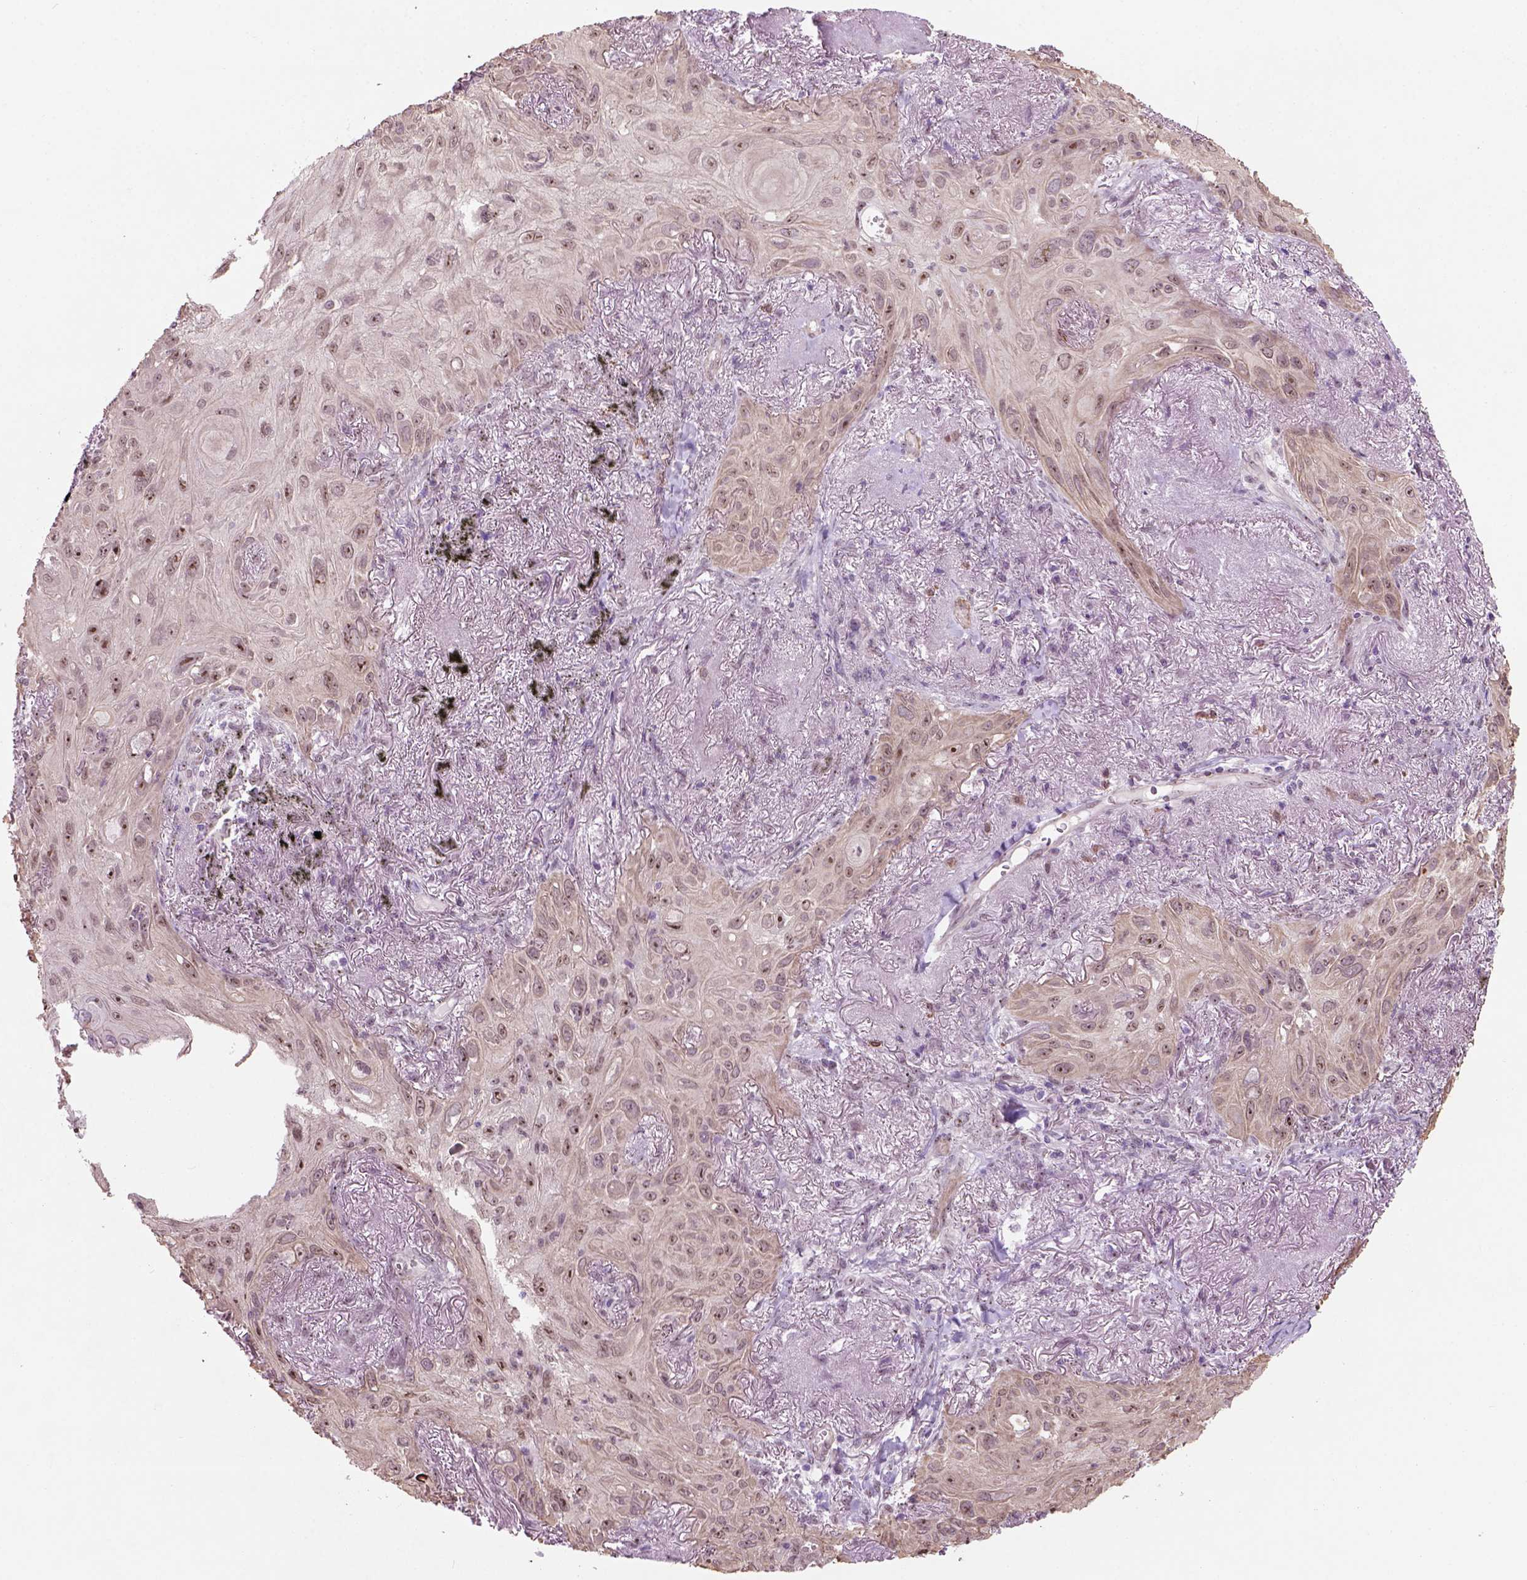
{"staining": {"intensity": "moderate", "quantity": ">75%", "location": "nuclear"}, "tissue": "lung cancer", "cell_type": "Tumor cells", "image_type": "cancer", "snomed": [{"axis": "morphology", "description": "Squamous cell carcinoma, NOS"}, {"axis": "topography", "description": "Lung"}], "caption": "Lung squamous cell carcinoma stained with IHC demonstrates moderate nuclear expression in approximately >75% of tumor cells. (DAB (3,3'-diaminobenzidine) IHC with brightfield microscopy, high magnification).", "gene": "RRS1", "patient": {"sex": "male", "age": 79}}